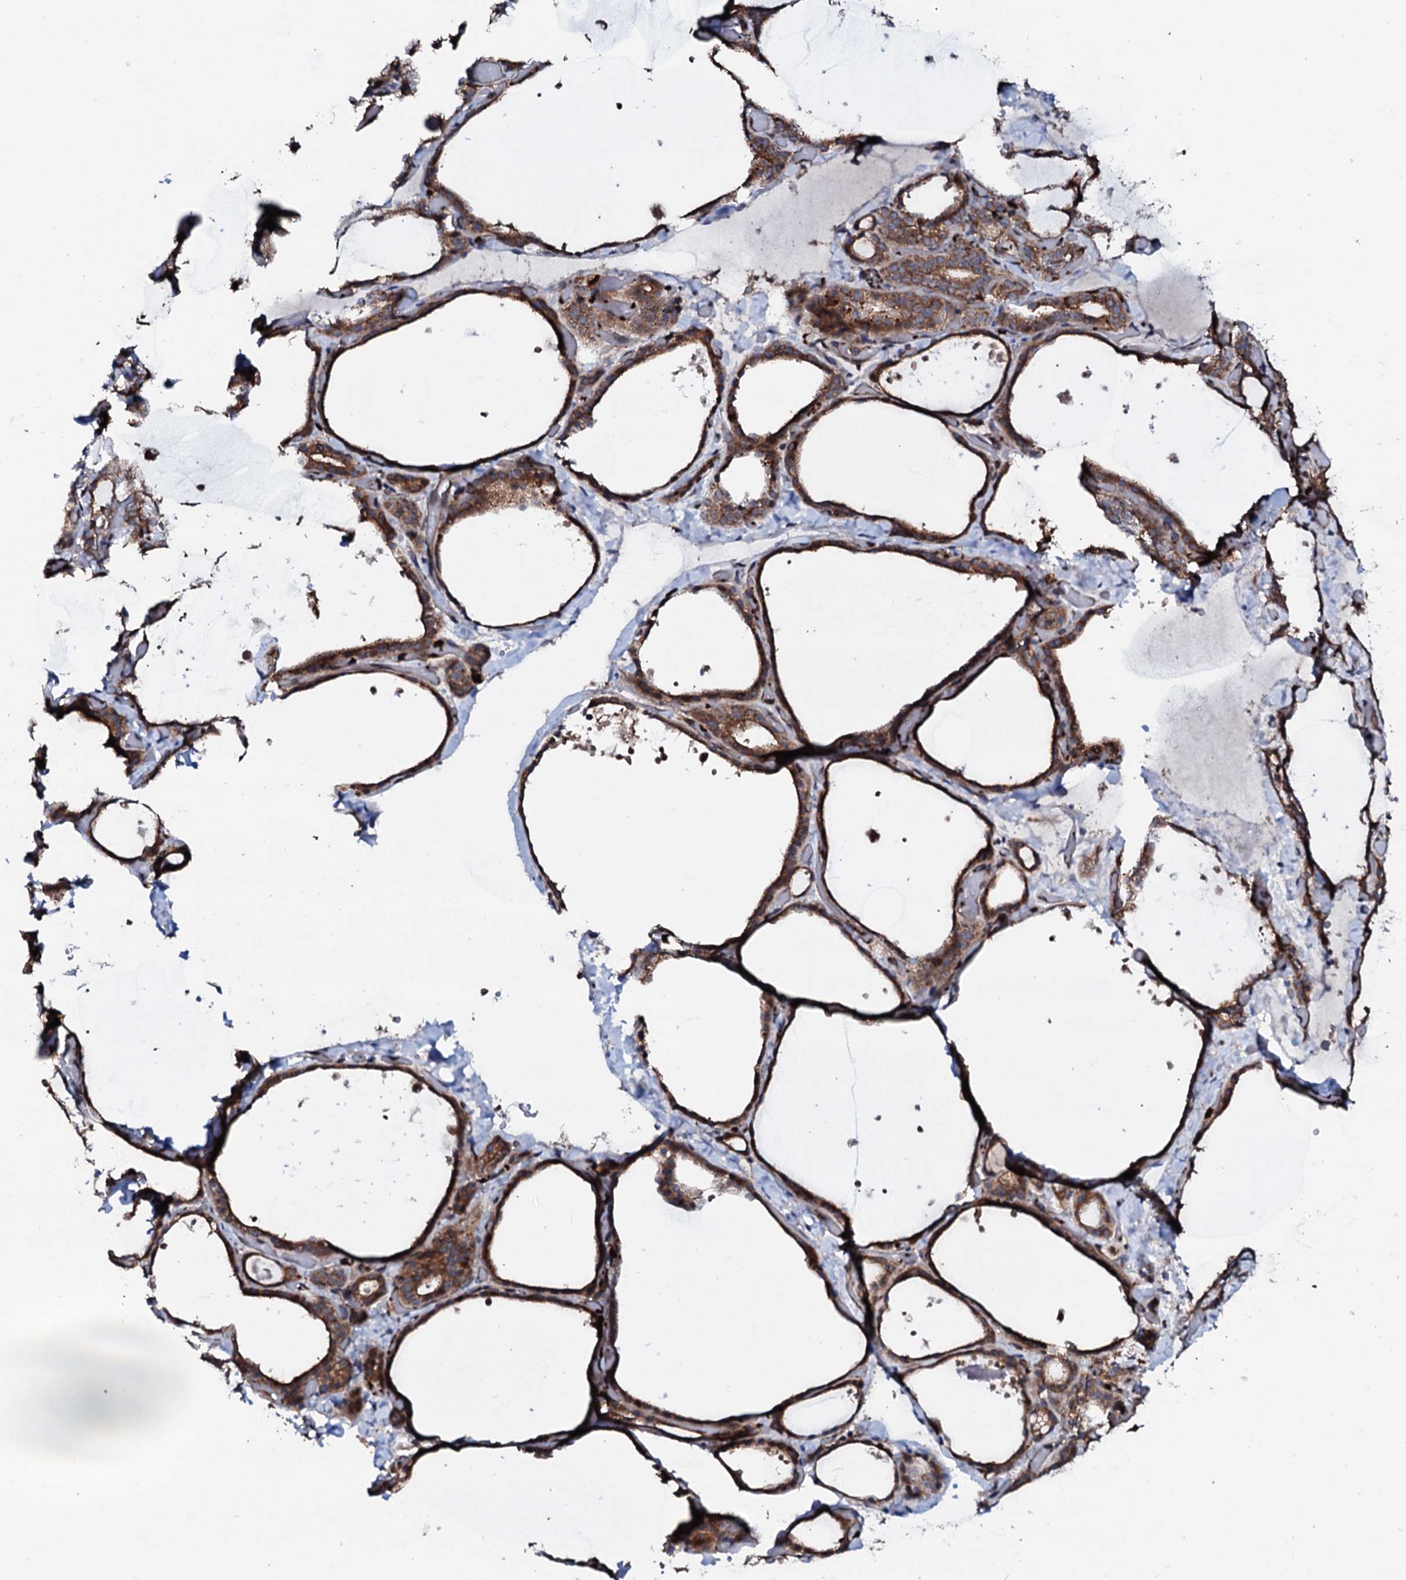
{"staining": {"intensity": "strong", "quantity": ">75%", "location": "cytoplasmic/membranous"}, "tissue": "thyroid gland", "cell_type": "Glandular cells", "image_type": "normal", "snomed": [{"axis": "morphology", "description": "Normal tissue, NOS"}, {"axis": "topography", "description": "Thyroid gland"}], "caption": "Immunohistochemistry (IHC) (DAB (3,3'-diaminobenzidine)) staining of benign human thyroid gland demonstrates strong cytoplasmic/membranous protein staining in about >75% of glandular cells. Nuclei are stained in blue.", "gene": "ENSG00000256591", "patient": {"sex": "female", "age": 44}}